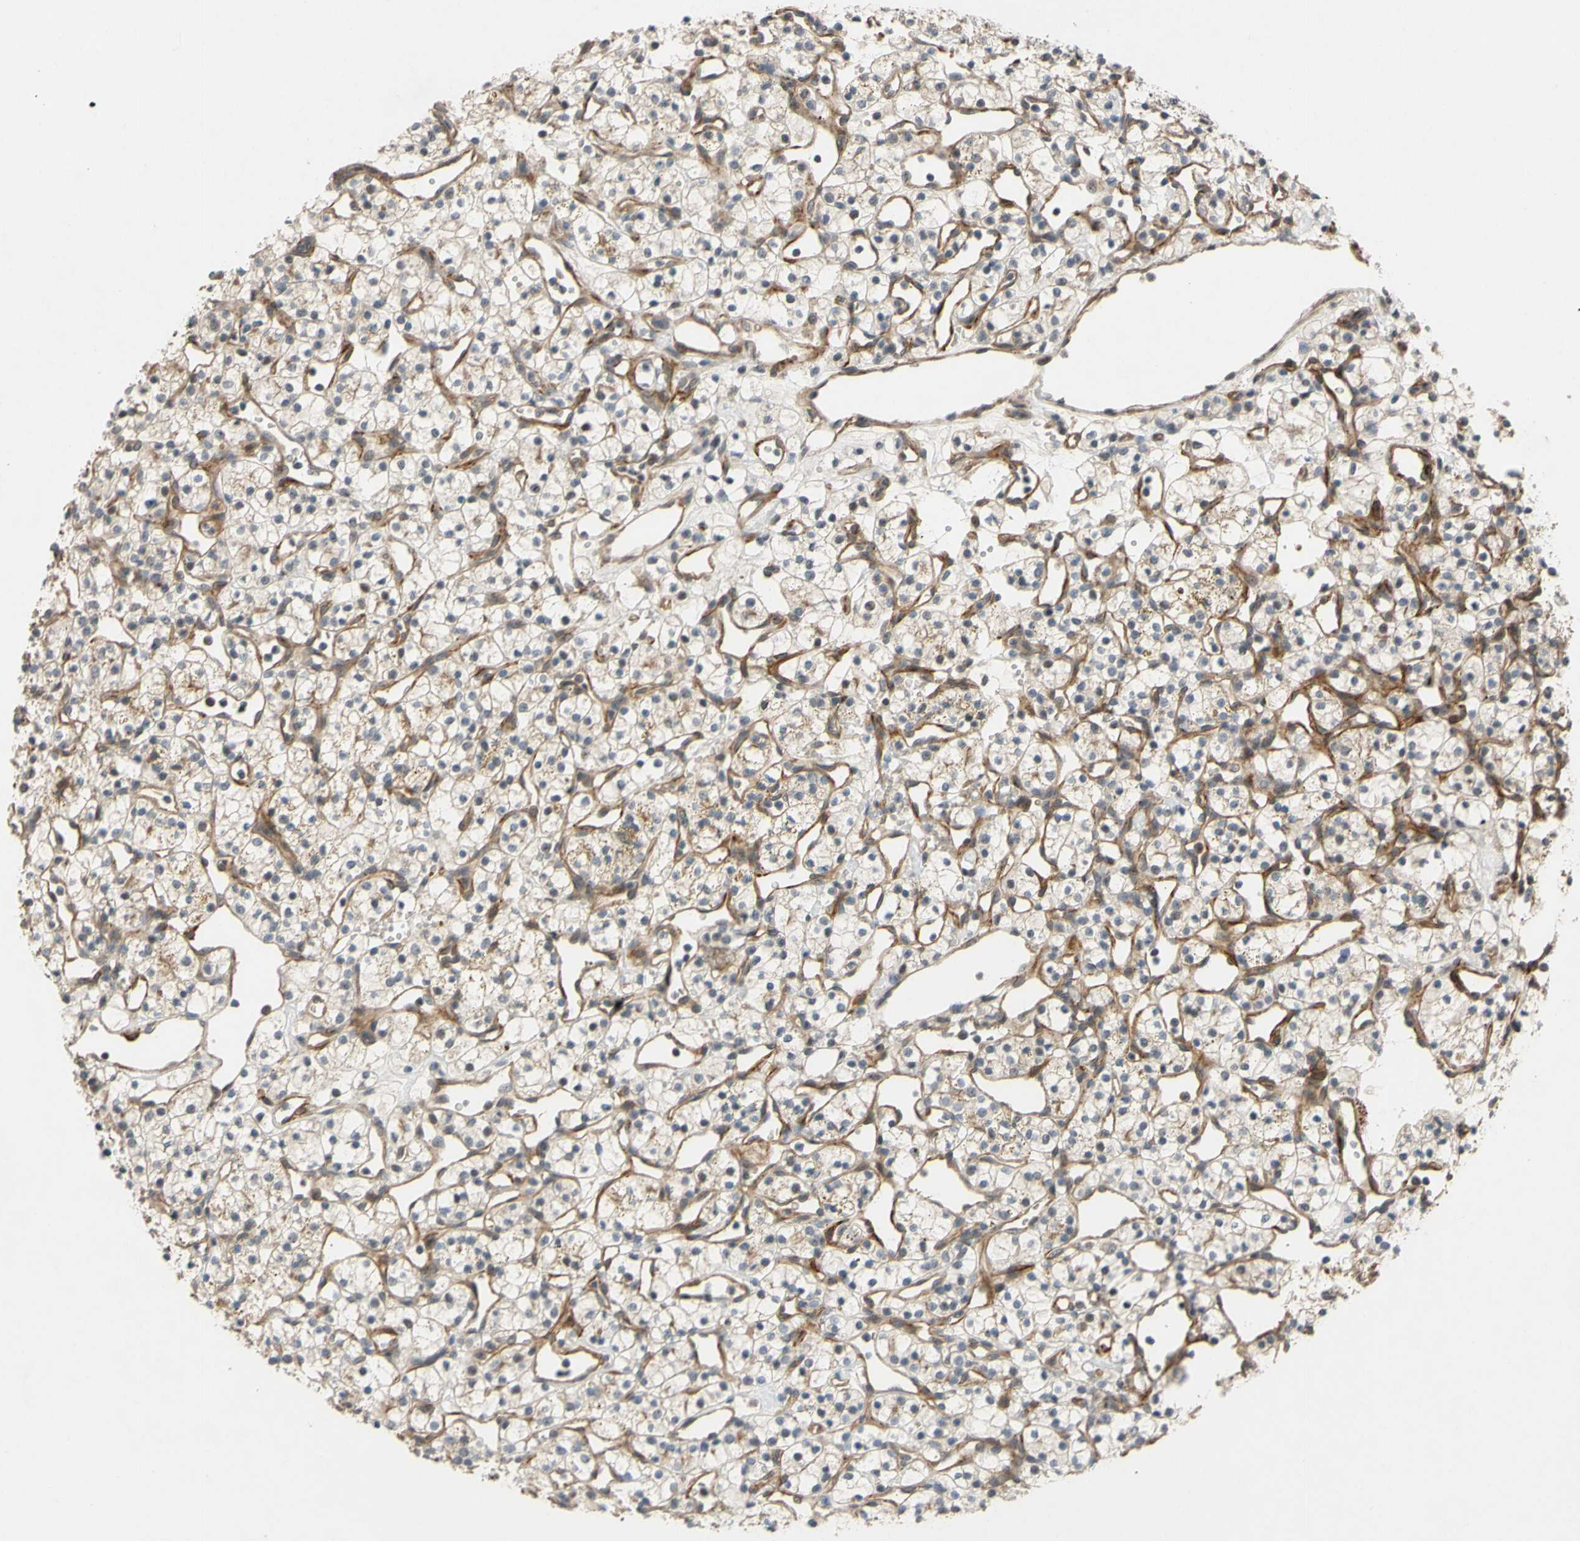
{"staining": {"intensity": "weak", "quantity": "<25%", "location": "cytoplasmic/membranous"}, "tissue": "renal cancer", "cell_type": "Tumor cells", "image_type": "cancer", "snomed": [{"axis": "morphology", "description": "Adenocarcinoma, NOS"}, {"axis": "topography", "description": "Kidney"}], "caption": "Renal cancer (adenocarcinoma) stained for a protein using IHC displays no positivity tumor cells.", "gene": "ALK", "patient": {"sex": "female", "age": 60}}